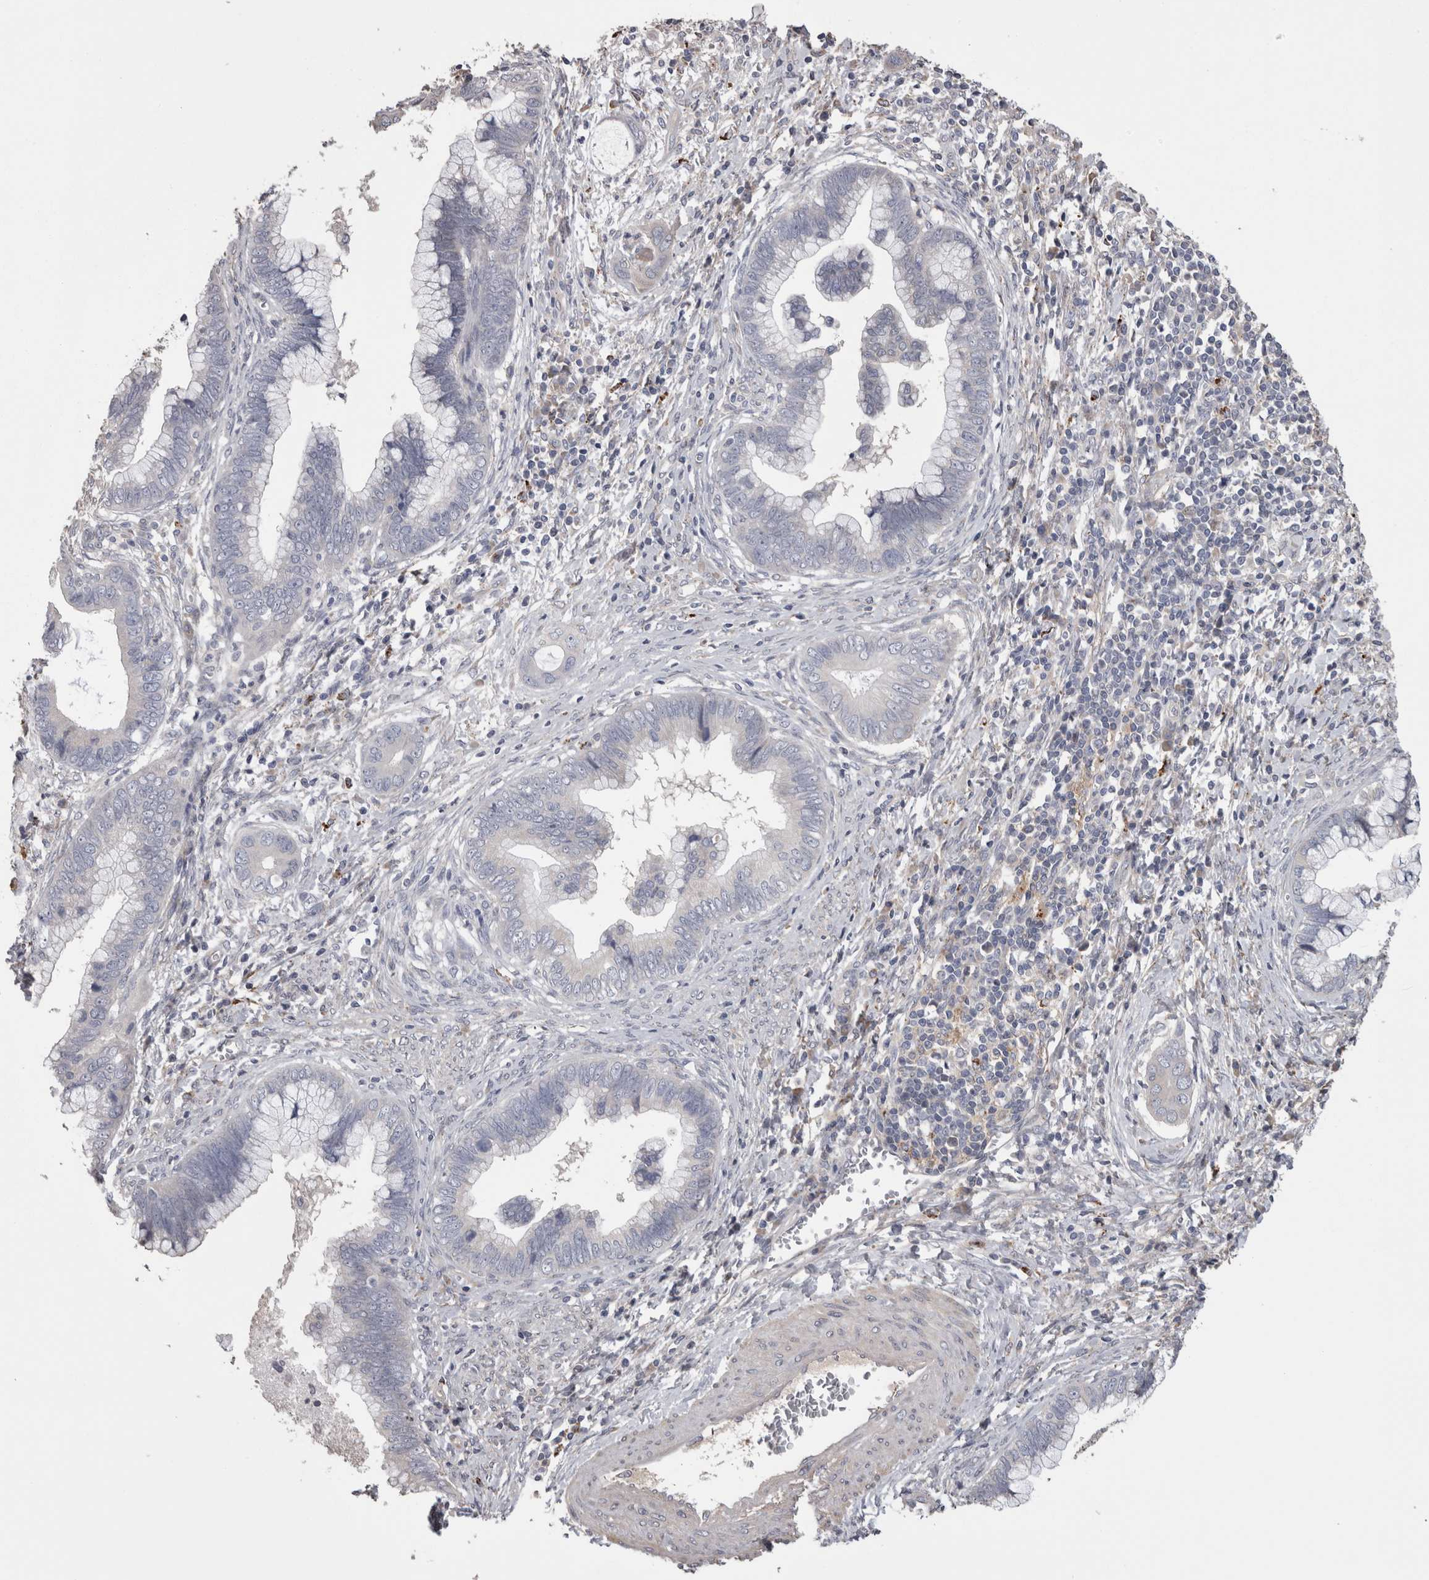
{"staining": {"intensity": "negative", "quantity": "none", "location": "none"}, "tissue": "cervical cancer", "cell_type": "Tumor cells", "image_type": "cancer", "snomed": [{"axis": "morphology", "description": "Adenocarcinoma, NOS"}, {"axis": "topography", "description": "Cervix"}], "caption": "IHC micrograph of neoplastic tissue: human adenocarcinoma (cervical) stained with DAB (3,3'-diaminobenzidine) exhibits no significant protein staining in tumor cells.", "gene": "STC1", "patient": {"sex": "female", "age": 44}}